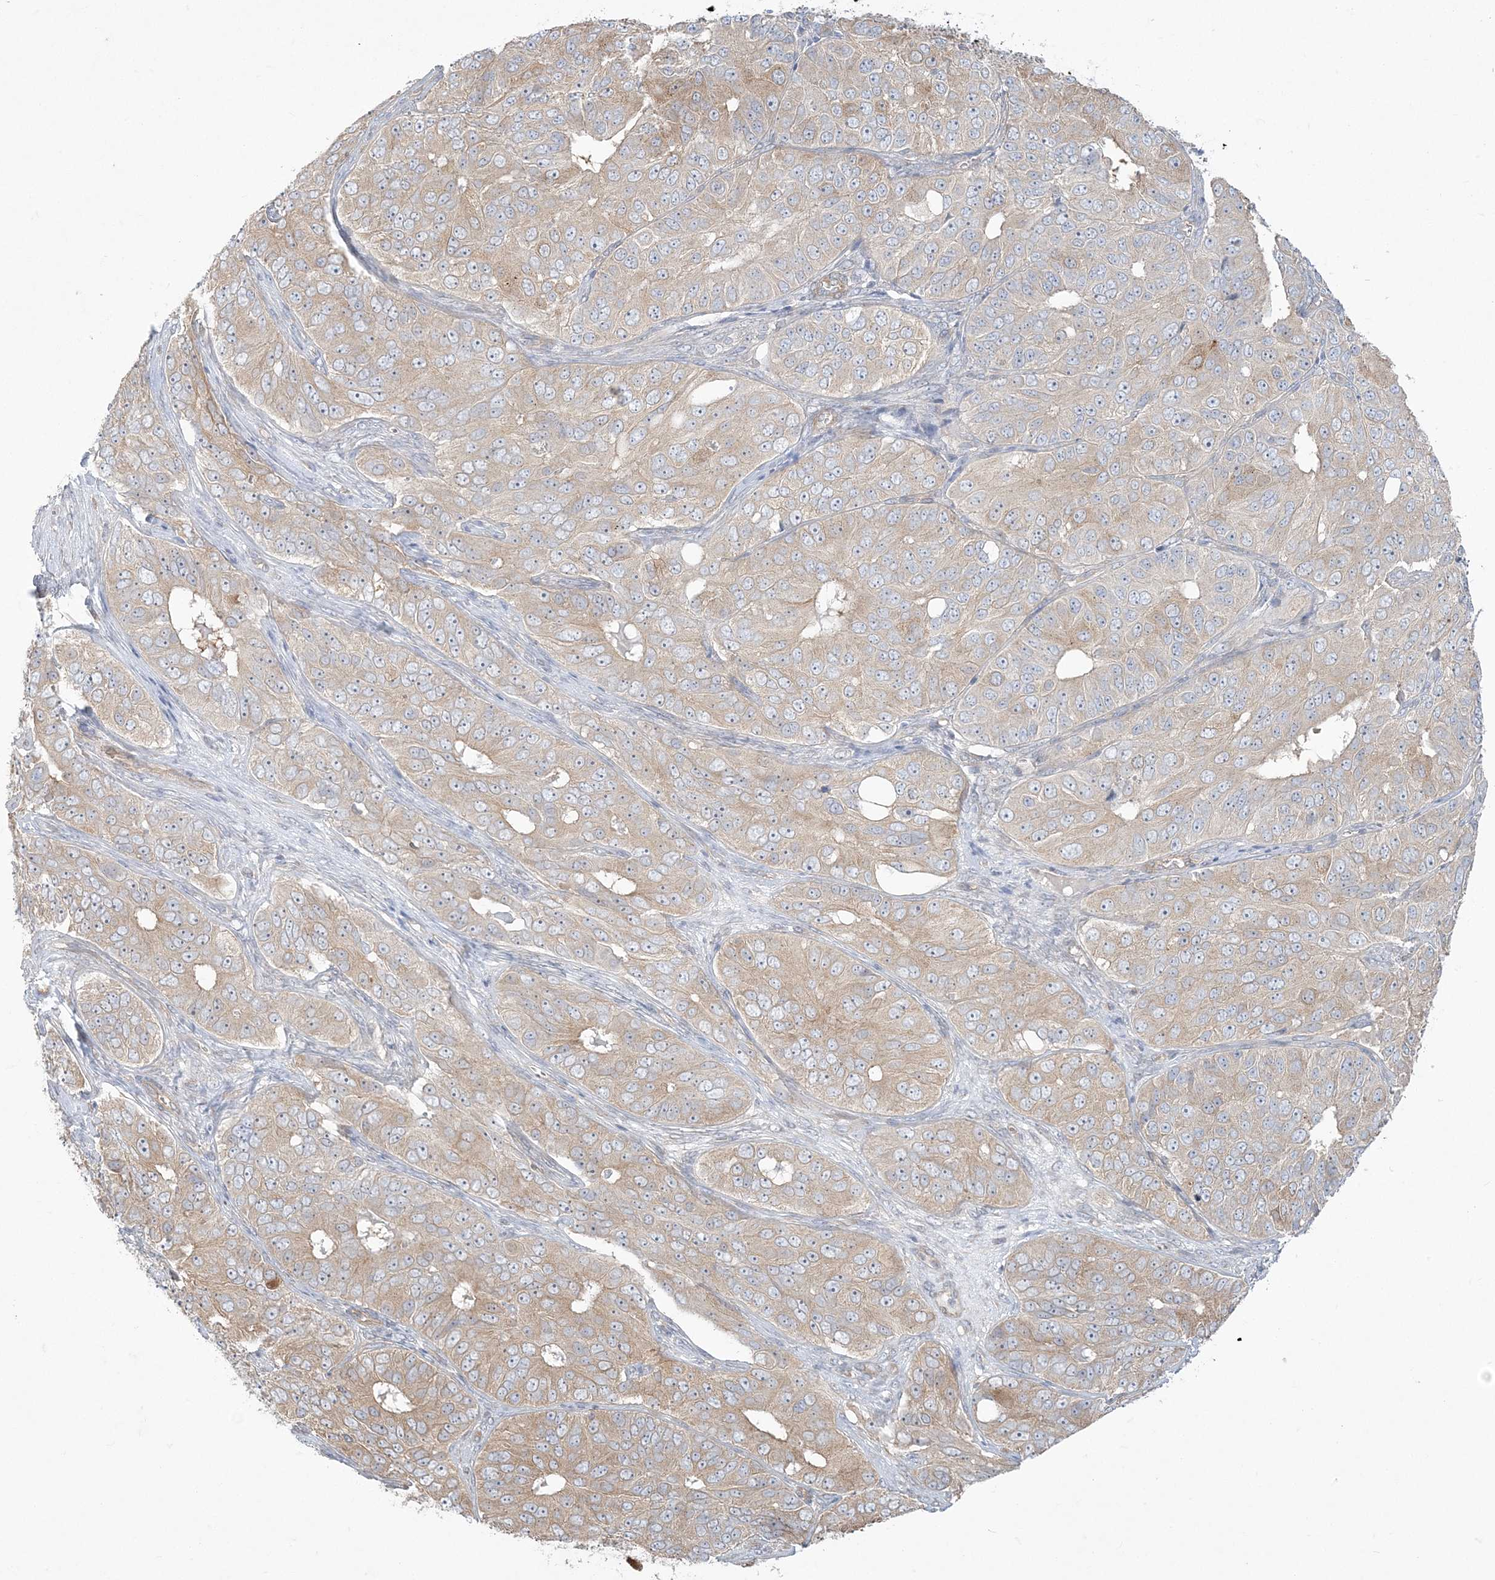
{"staining": {"intensity": "moderate", "quantity": ">75%", "location": "cytoplasmic/membranous"}, "tissue": "ovarian cancer", "cell_type": "Tumor cells", "image_type": "cancer", "snomed": [{"axis": "morphology", "description": "Carcinoma, endometroid"}, {"axis": "topography", "description": "Ovary"}], "caption": "A micrograph of ovarian endometroid carcinoma stained for a protein exhibits moderate cytoplasmic/membranous brown staining in tumor cells. The staining is performed using DAB brown chromogen to label protein expression. The nuclei are counter-stained blue using hematoxylin.", "gene": "ZC3H6", "patient": {"sex": "female", "age": 51}}